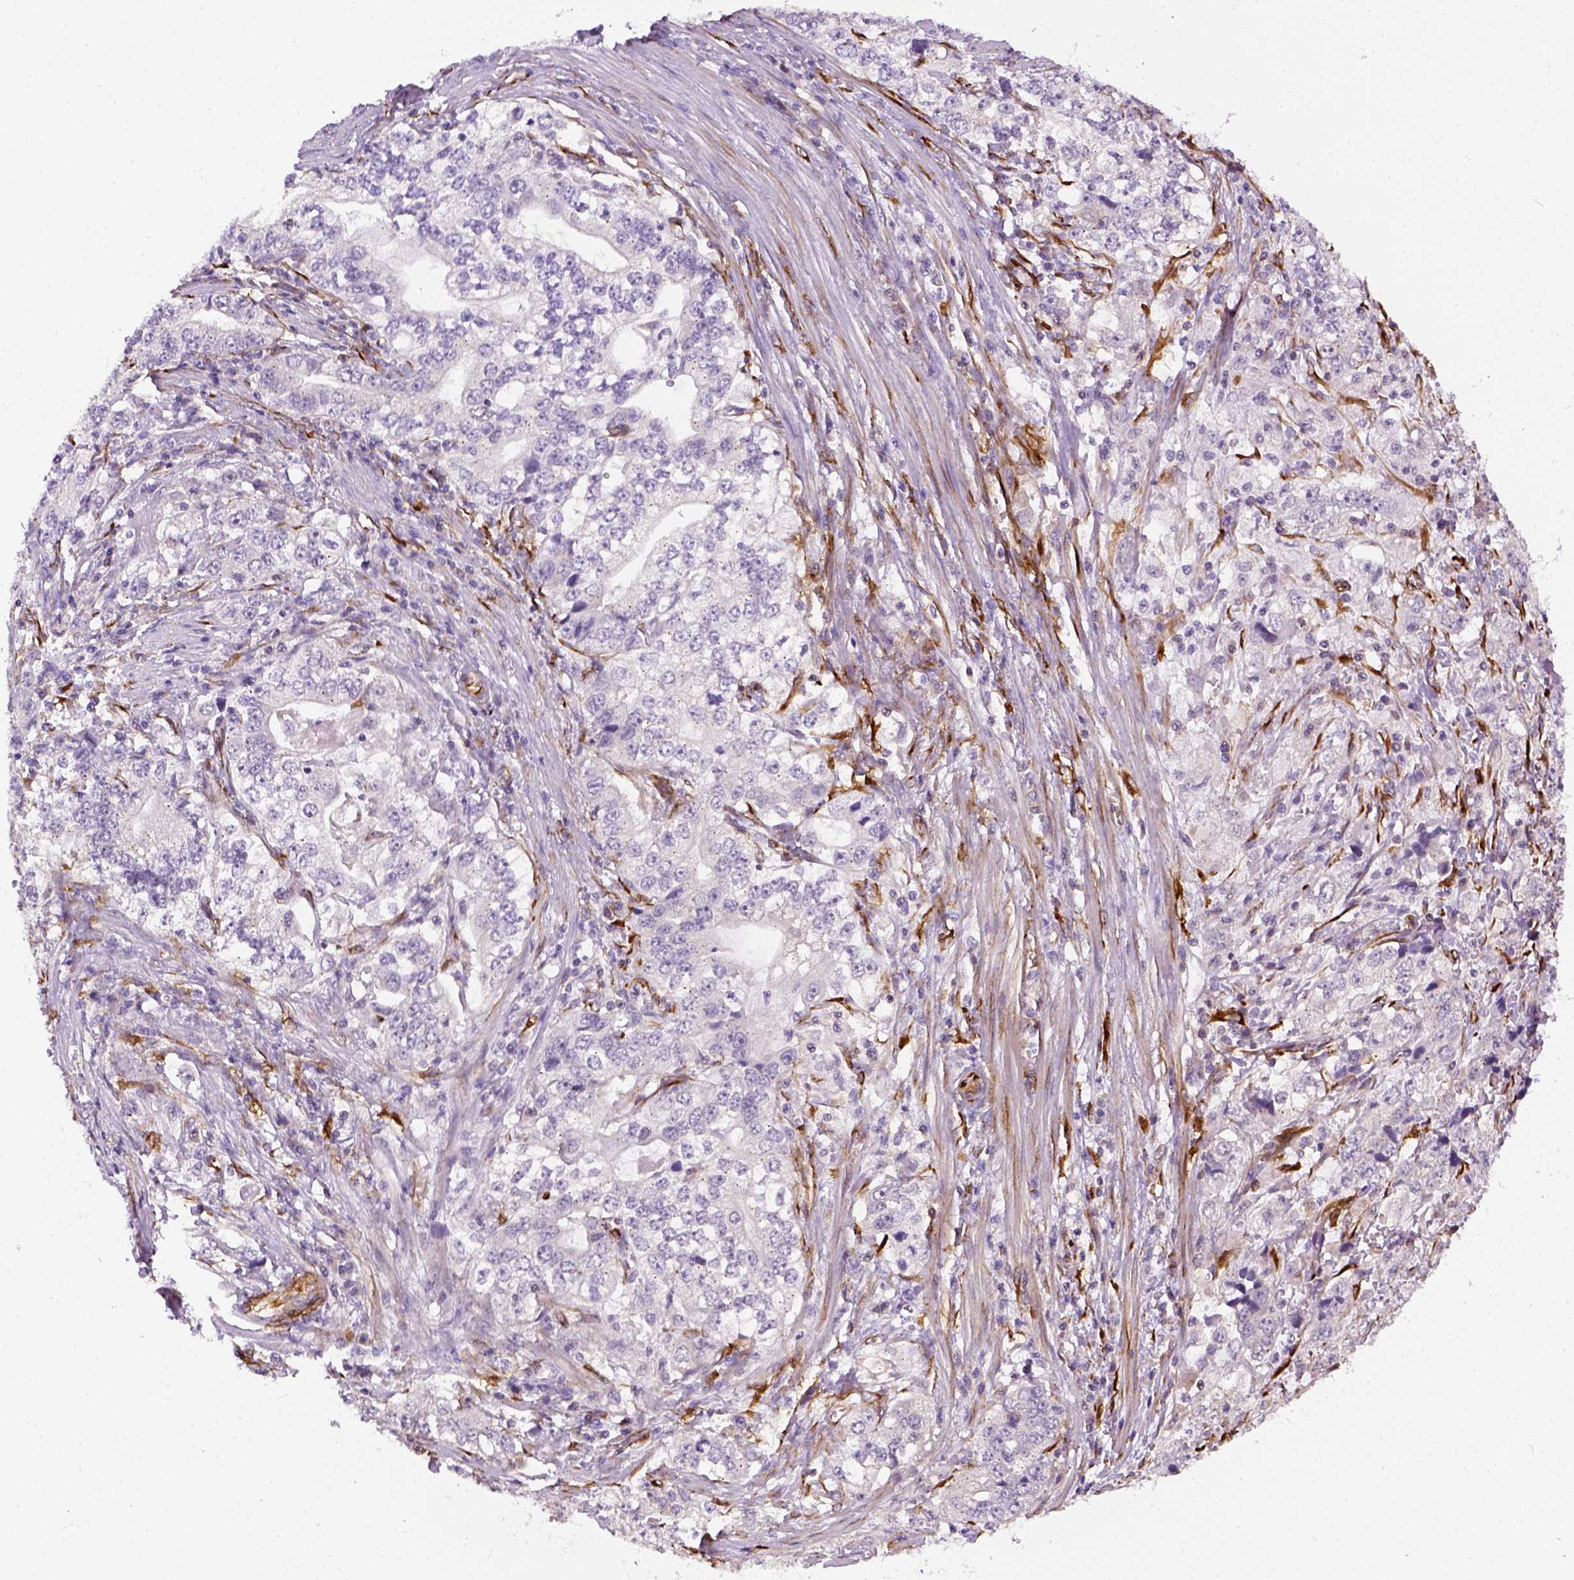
{"staining": {"intensity": "negative", "quantity": "none", "location": "none"}, "tissue": "stomach cancer", "cell_type": "Tumor cells", "image_type": "cancer", "snomed": [{"axis": "morphology", "description": "Adenocarcinoma, NOS"}, {"axis": "topography", "description": "Stomach, lower"}], "caption": "This micrograph is of stomach cancer (adenocarcinoma) stained with immunohistochemistry (IHC) to label a protein in brown with the nuclei are counter-stained blue. There is no positivity in tumor cells. Brightfield microscopy of immunohistochemistry (IHC) stained with DAB (brown) and hematoxylin (blue), captured at high magnification.", "gene": "KAZN", "patient": {"sex": "female", "age": 72}}